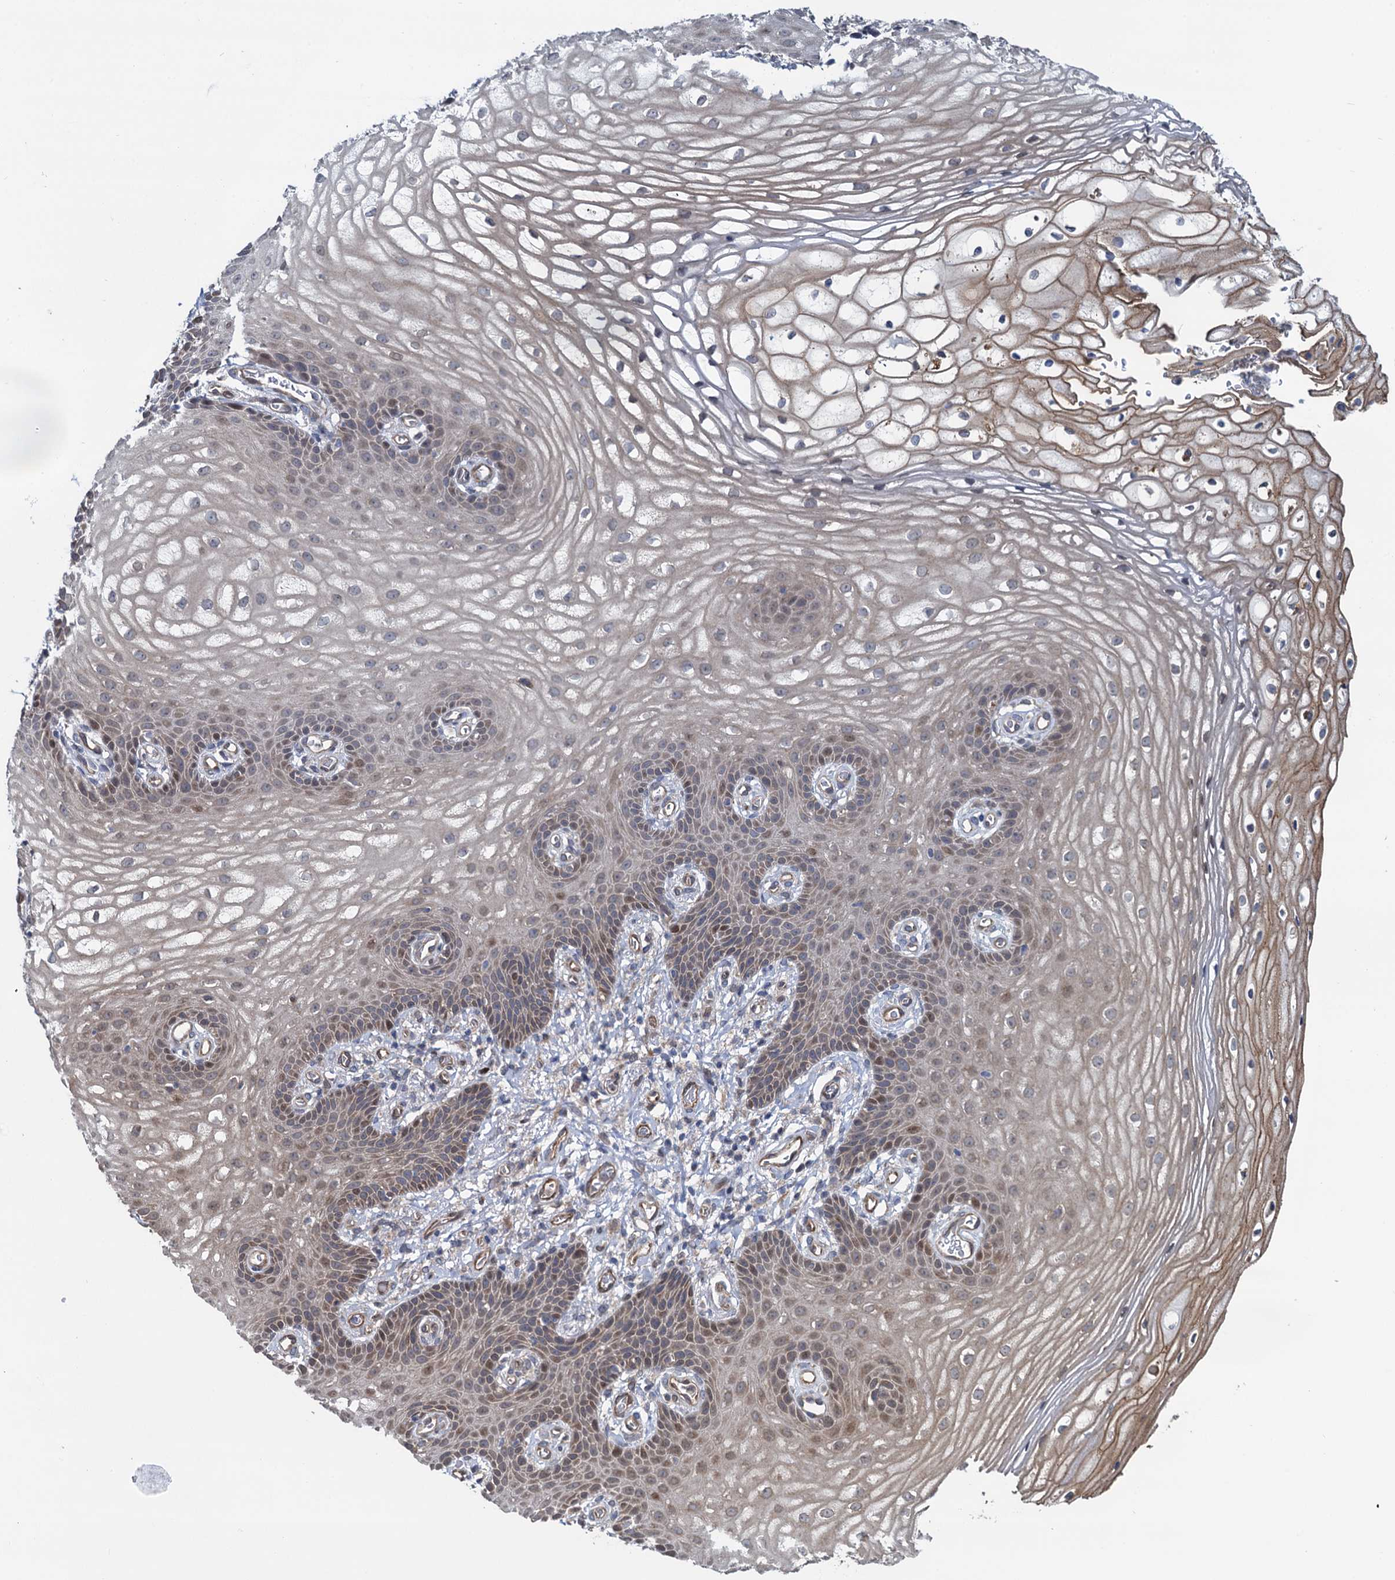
{"staining": {"intensity": "weak", "quantity": "25%-75%", "location": "cytoplasmic/membranous,nuclear"}, "tissue": "vagina", "cell_type": "Squamous epithelial cells", "image_type": "normal", "snomed": [{"axis": "morphology", "description": "Normal tissue, NOS"}, {"axis": "topography", "description": "Vagina"}], "caption": "This micrograph displays IHC staining of normal vagina, with low weak cytoplasmic/membranous,nuclear expression in about 25%-75% of squamous epithelial cells.", "gene": "RNF125", "patient": {"sex": "female", "age": 60}}